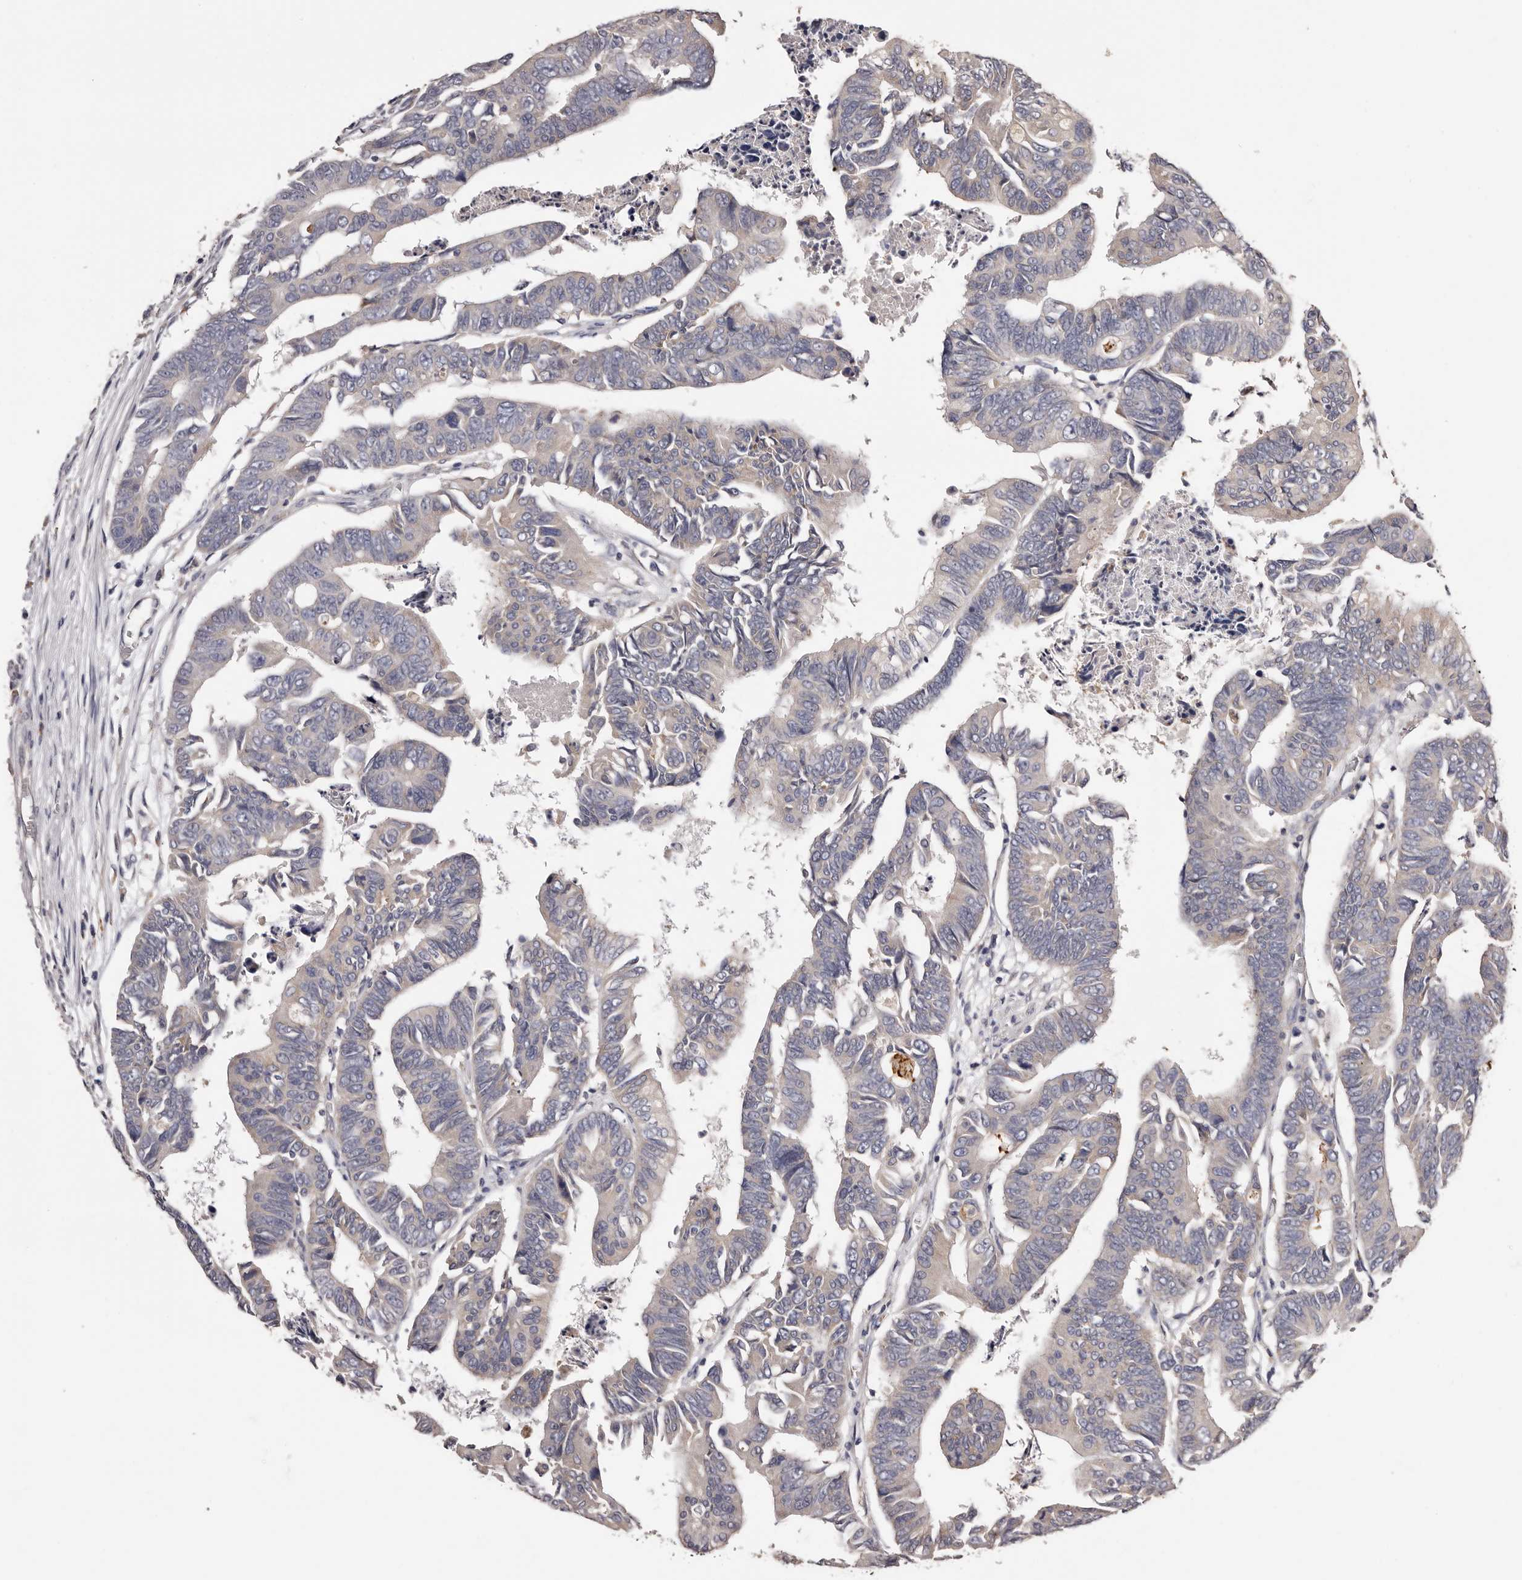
{"staining": {"intensity": "negative", "quantity": "none", "location": "none"}, "tissue": "colorectal cancer", "cell_type": "Tumor cells", "image_type": "cancer", "snomed": [{"axis": "morphology", "description": "Adenocarcinoma, NOS"}, {"axis": "topography", "description": "Rectum"}], "caption": "This is an IHC histopathology image of adenocarcinoma (colorectal). There is no expression in tumor cells.", "gene": "ETNK1", "patient": {"sex": "female", "age": 65}}